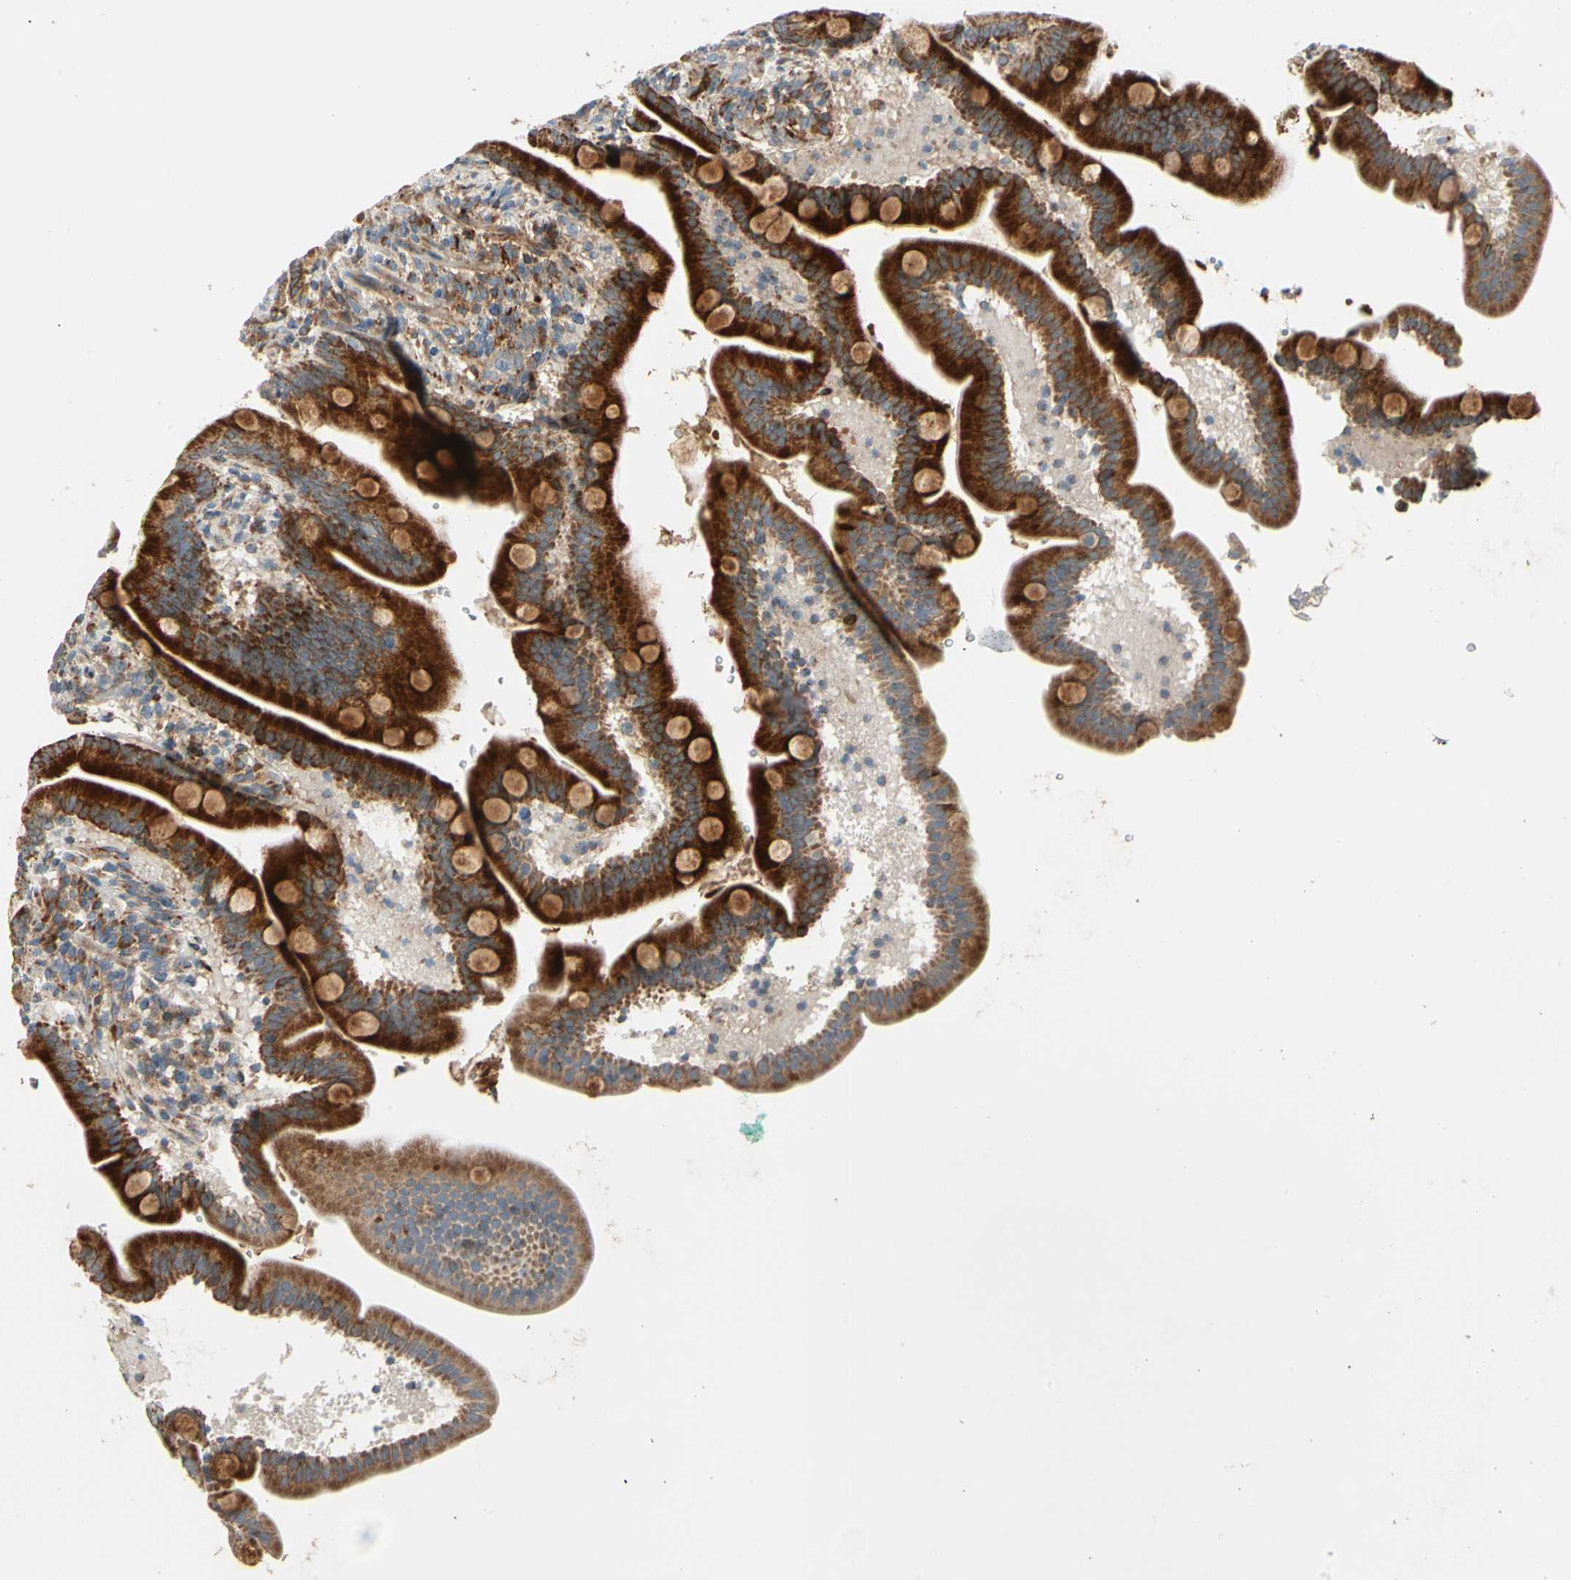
{"staining": {"intensity": "strong", "quantity": ">75%", "location": "cytoplasmic/membranous"}, "tissue": "duodenum", "cell_type": "Glandular cells", "image_type": "normal", "snomed": [{"axis": "morphology", "description": "Normal tissue, NOS"}, {"axis": "topography", "description": "Duodenum"}], "caption": "A micrograph of human duodenum stained for a protein demonstrates strong cytoplasmic/membranous brown staining in glandular cells. The protein of interest is shown in brown color, while the nuclei are stained blue.", "gene": "MRPL9", "patient": {"sex": "male", "age": 54}}